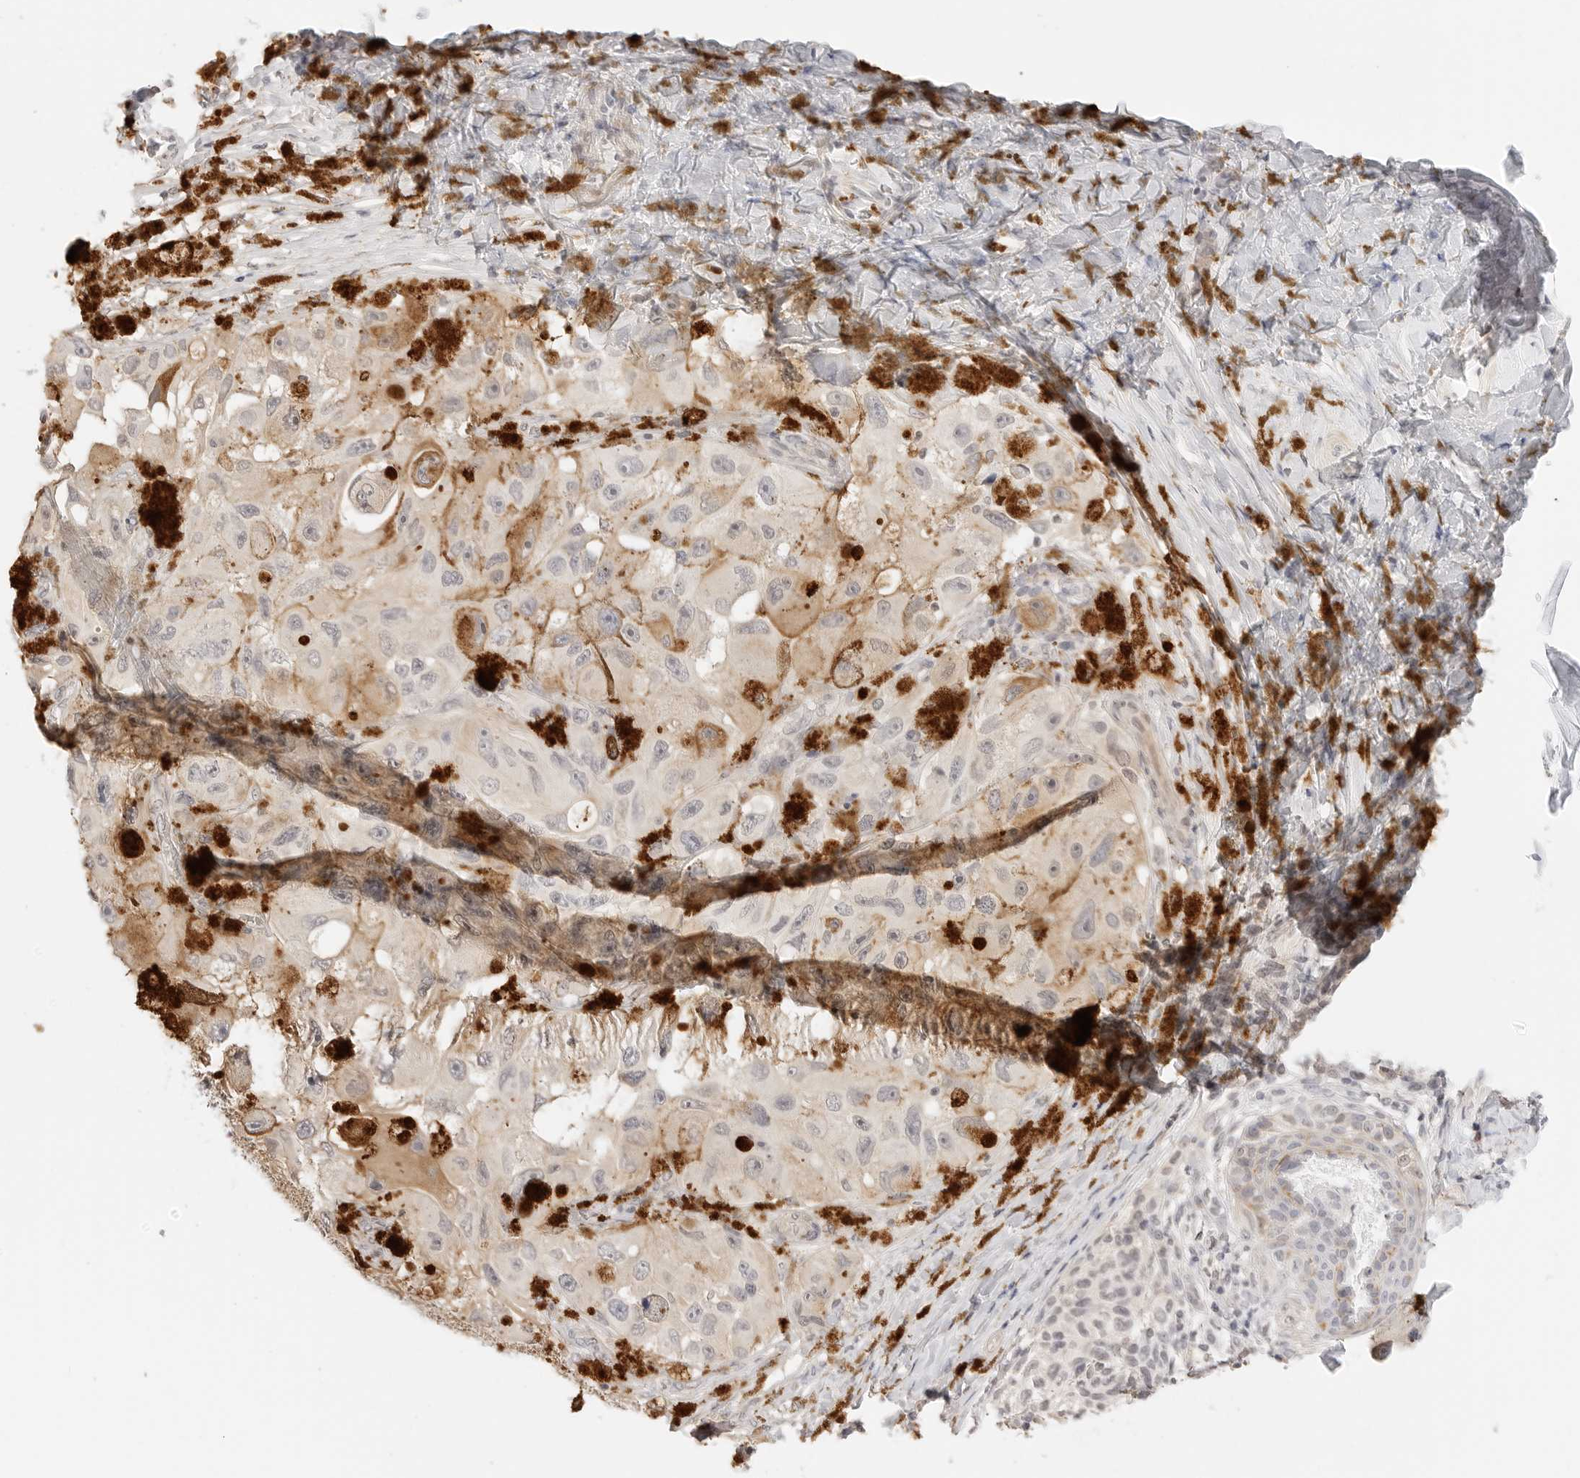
{"staining": {"intensity": "weak", "quantity": ">75%", "location": "cytoplasmic/membranous"}, "tissue": "melanoma", "cell_type": "Tumor cells", "image_type": "cancer", "snomed": [{"axis": "morphology", "description": "Malignant melanoma, NOS"}, {"axis": "topography", "description": "Skin"}], "caption": "Weak cytoplasmic/membranous protein expression is identified in approximately >75% of tumor cells in melanoma.", "gene": "PCDH19", "patient": {"sex": "female", "age": 73}}